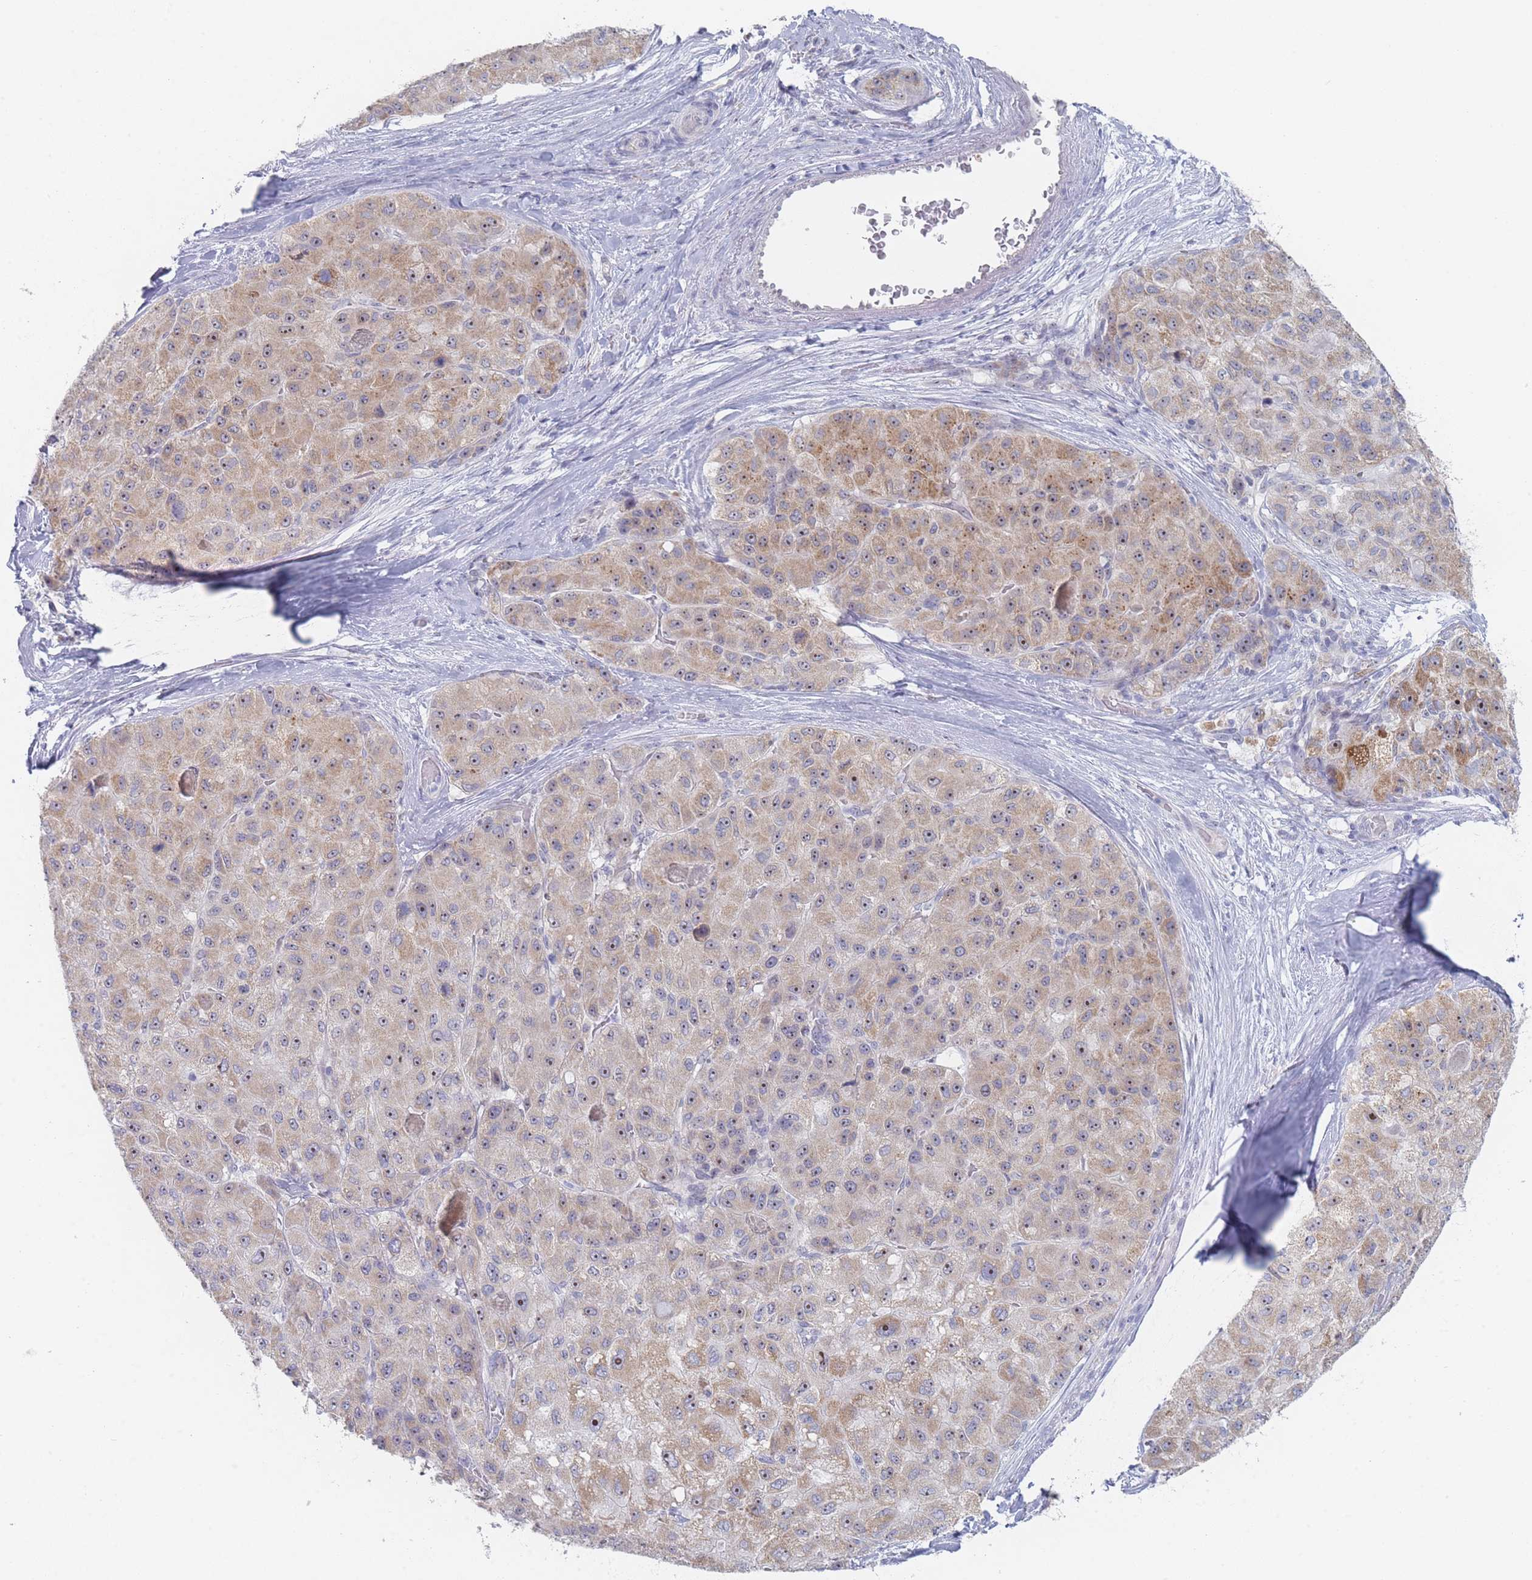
{"staining": {"intensity": "moderate", "quantity": "25%-75%", "location": "cytoplasmic/membranous,nuclear"}, "tissue": "liver cancer", "cell_type": "Tumor cells", "image_type": "cancer", "snomed": [{"axis": "morphology", "description": "Carcinoma, Hepatocellular, NOS"}, {"axis": "topography", "description": "Liver"}], "caption": "The image reveals immunohistochemical staining of liver hepatocellular carcinoma. There is moderate cytoplasmic/membranous and nuclear expression is seen in approximately 25%-75% of tumor cells.", "gene": "RNF8", "patient": {"sex": "male", "age": 80}}